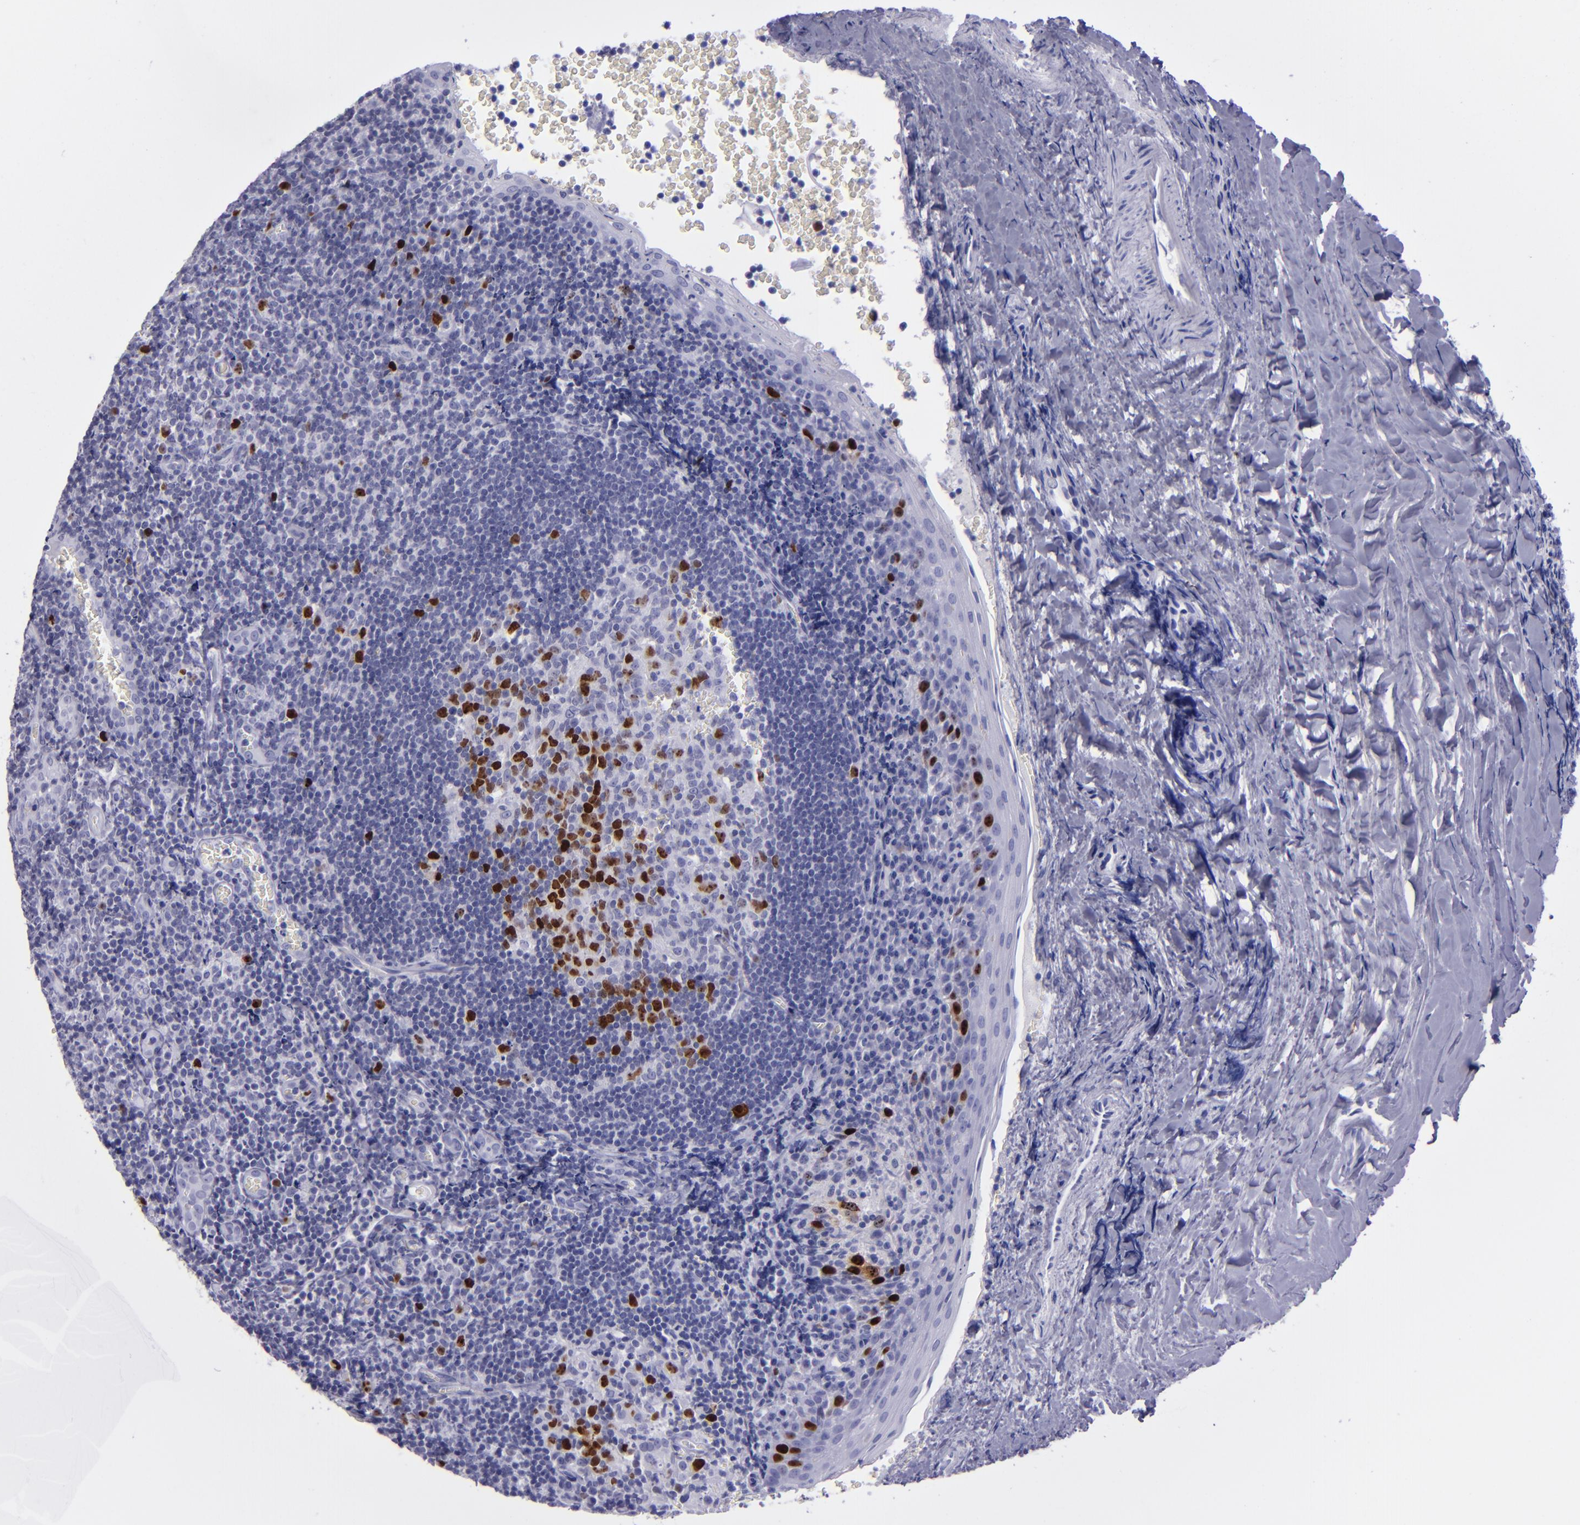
{"staining": {"intensity": "strong", "quantity": "25%-75%", "location": "nuclear"}, "tissue": "tonsil", "cell_type": "Germinal center cells", "image_type": "normal", "snomed": [{"axis": "morphology", "description": "Normal tissue, NOS"}, {"axis": "topography", "description": "Tonsil"}], "caption": "An immunohistochemistry histopathology image of normal tissue is shown. Protein staining in brown shows strong nuclear positivity in tonsil within germinal center cells.", "gene": "TOP2A", "patient": {"sex": "male", "age": 20}}